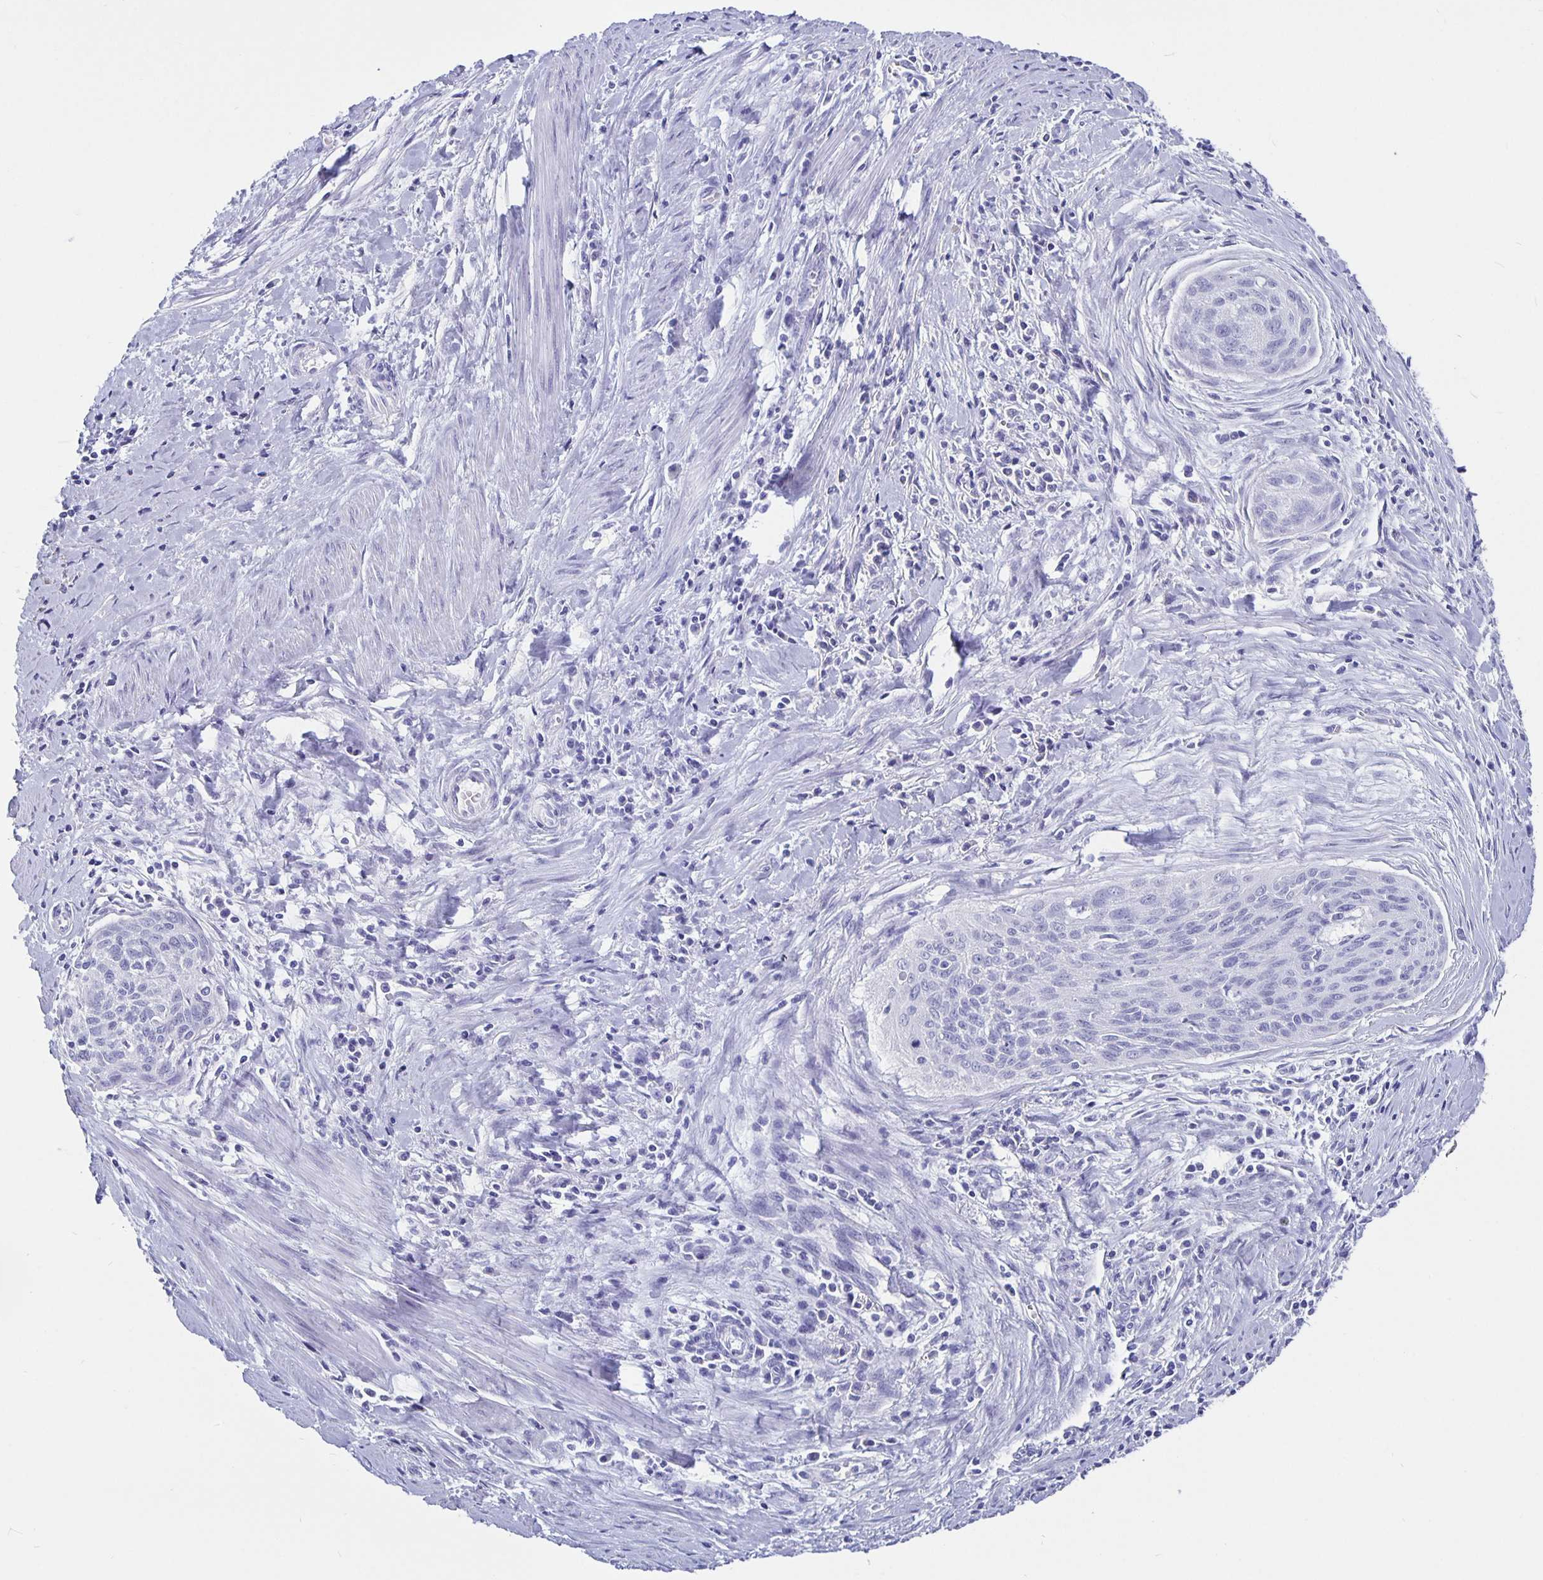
{"staining": {"intensity": "negative", "quantity": "none", "location": "none"}, "tissue": "cervical cancer", "cell_type": "Tumor cells", "image_type": "cancer", "snomed": [{"axis": "morphology", "description": "Squamous cell carcinoma, NOS"}, {"axis": "topography", "description": "Cervix"}], "caption": "Tumor cells are negative for brown protein staining in cervical cancer.", "gene": "ODF3B", "patient": {"sex": "female", "age": 55}}